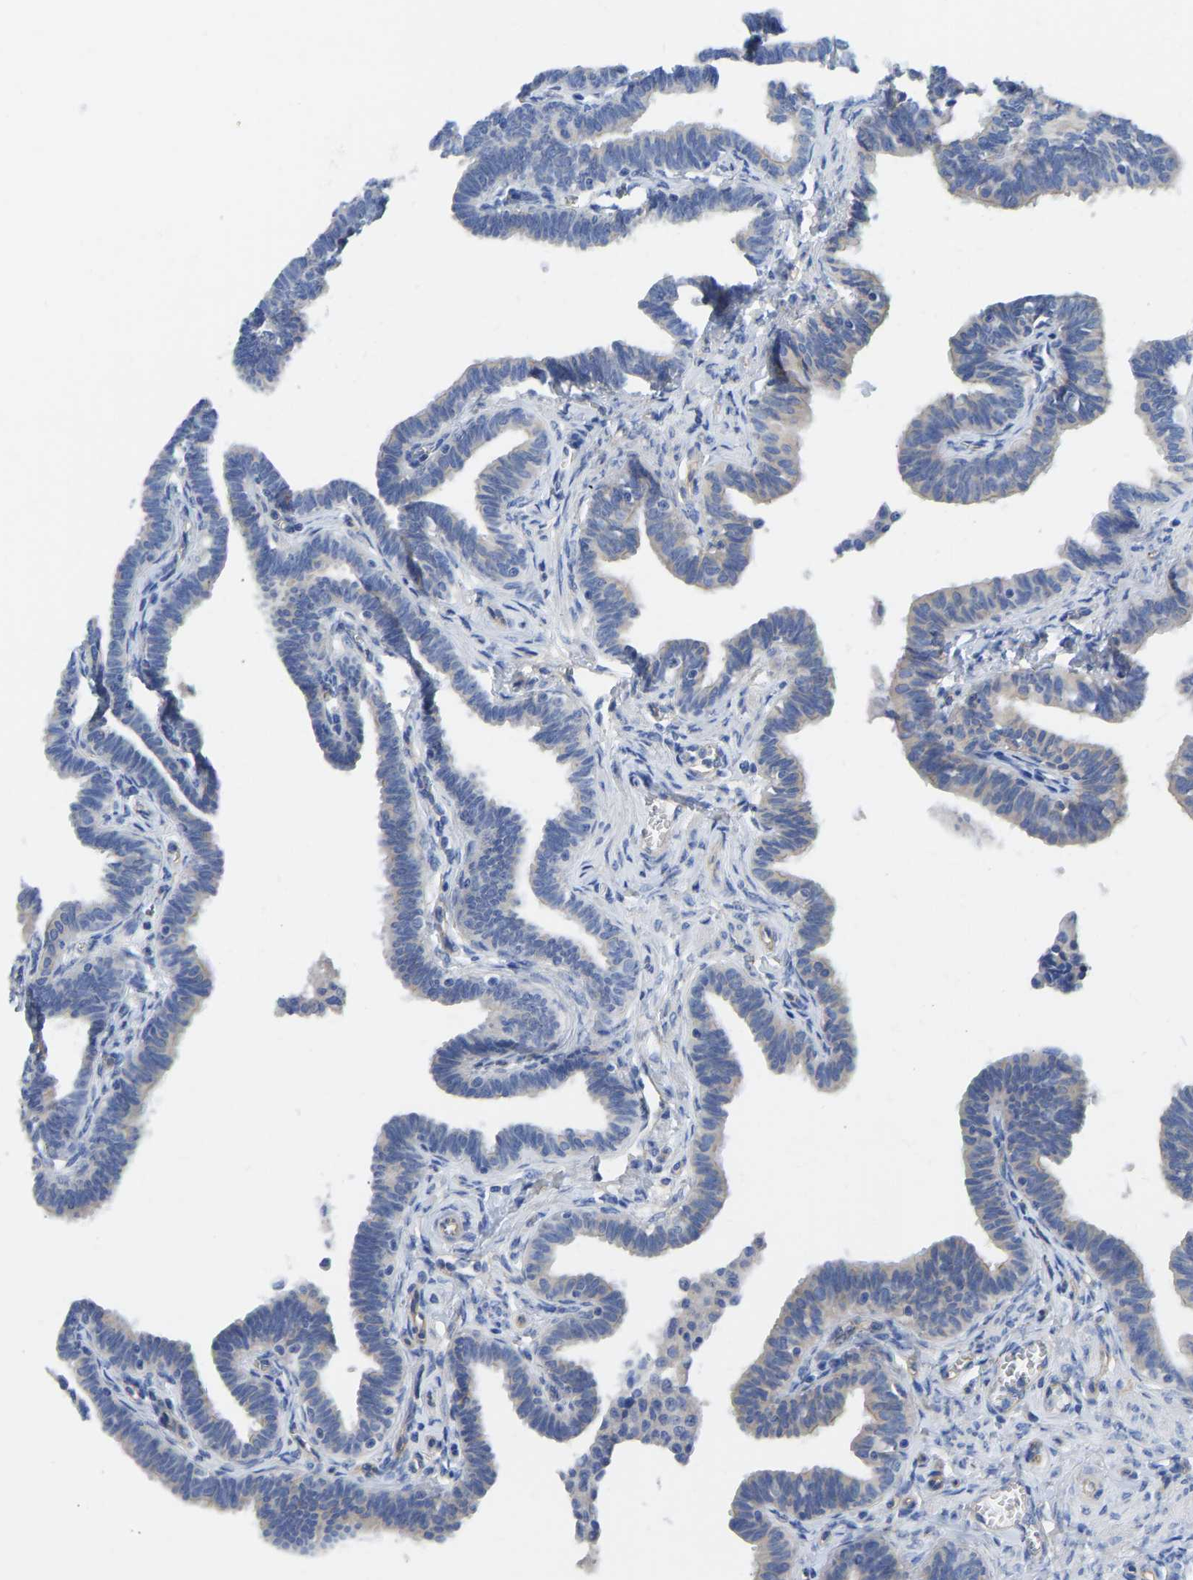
{"staining": {"intensity": "negative", "quantity": "none", "location": "none"}, "tissue": "fallopian tube", "cell_type": "Glandular cells", "image_type": "normal", "snomed": [{"axis": "morphology", "description": "Normal tissue, NOS"}, {"axis": "topography", "description": "Fallopian tube"}, {"axis": "topography", "description": "Ovary"}], "caption": "The photomicrograph reveals no significant expression in glandular cells of fallopian tube.", "gene": "CHAD", "patient": {"sex": "female", "age": 23}}